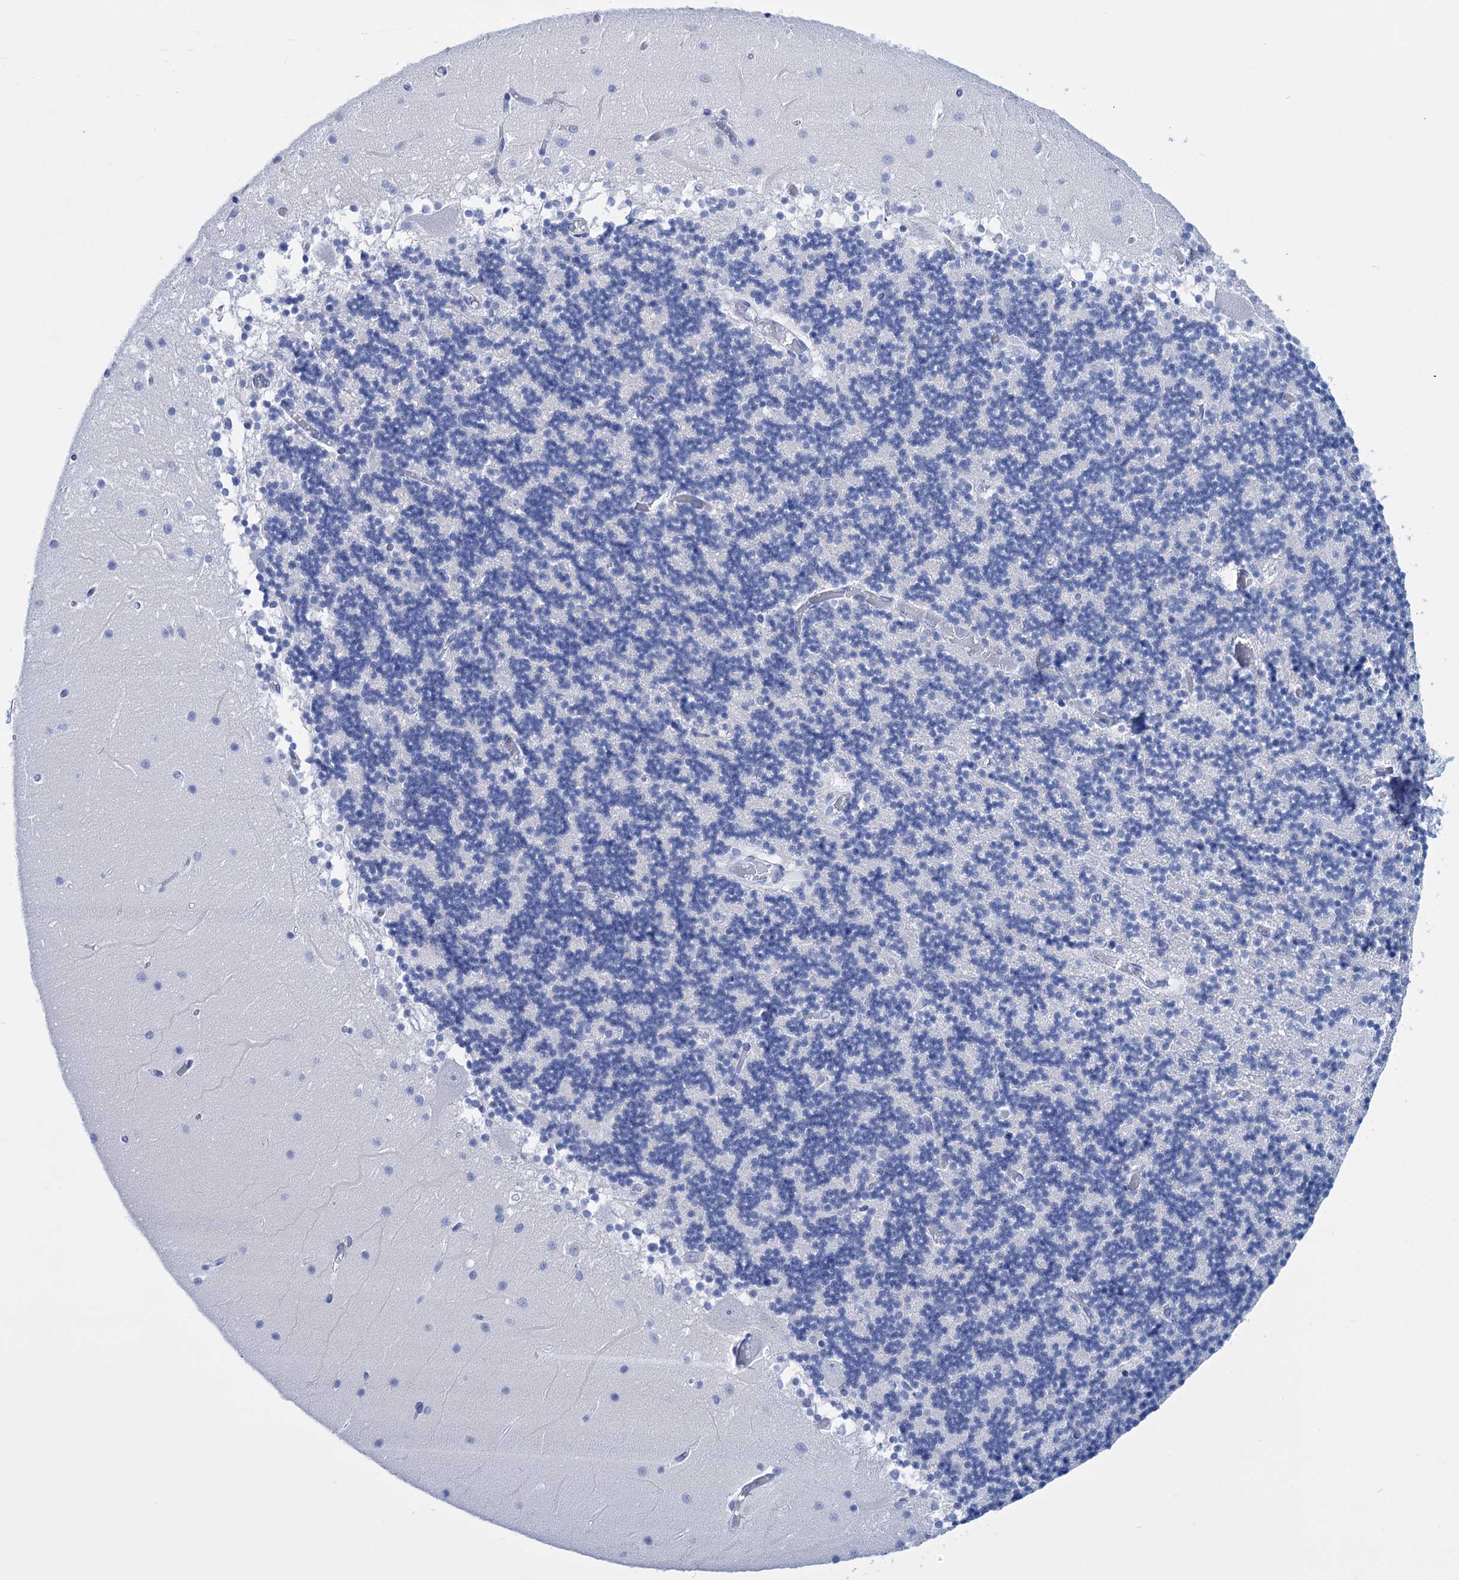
{"staining": {"intensity": "negative", "quantity": "none", "location": "none"}, "tissue": "cerebellum", "cell_type": "Cells in granular layer", "image_type": "normal", "snomed": [{"axis": "morphology", "description": "Normal tissue, NOS"}, {"axis": "topography", "description": "Cerebellum"}], "caption": "The micrograph reveals no staining of cells in granular layer in unremarkable cerebellum.", "gene": "FBXW12", "patient": {"sex": "female", "age": 28}}